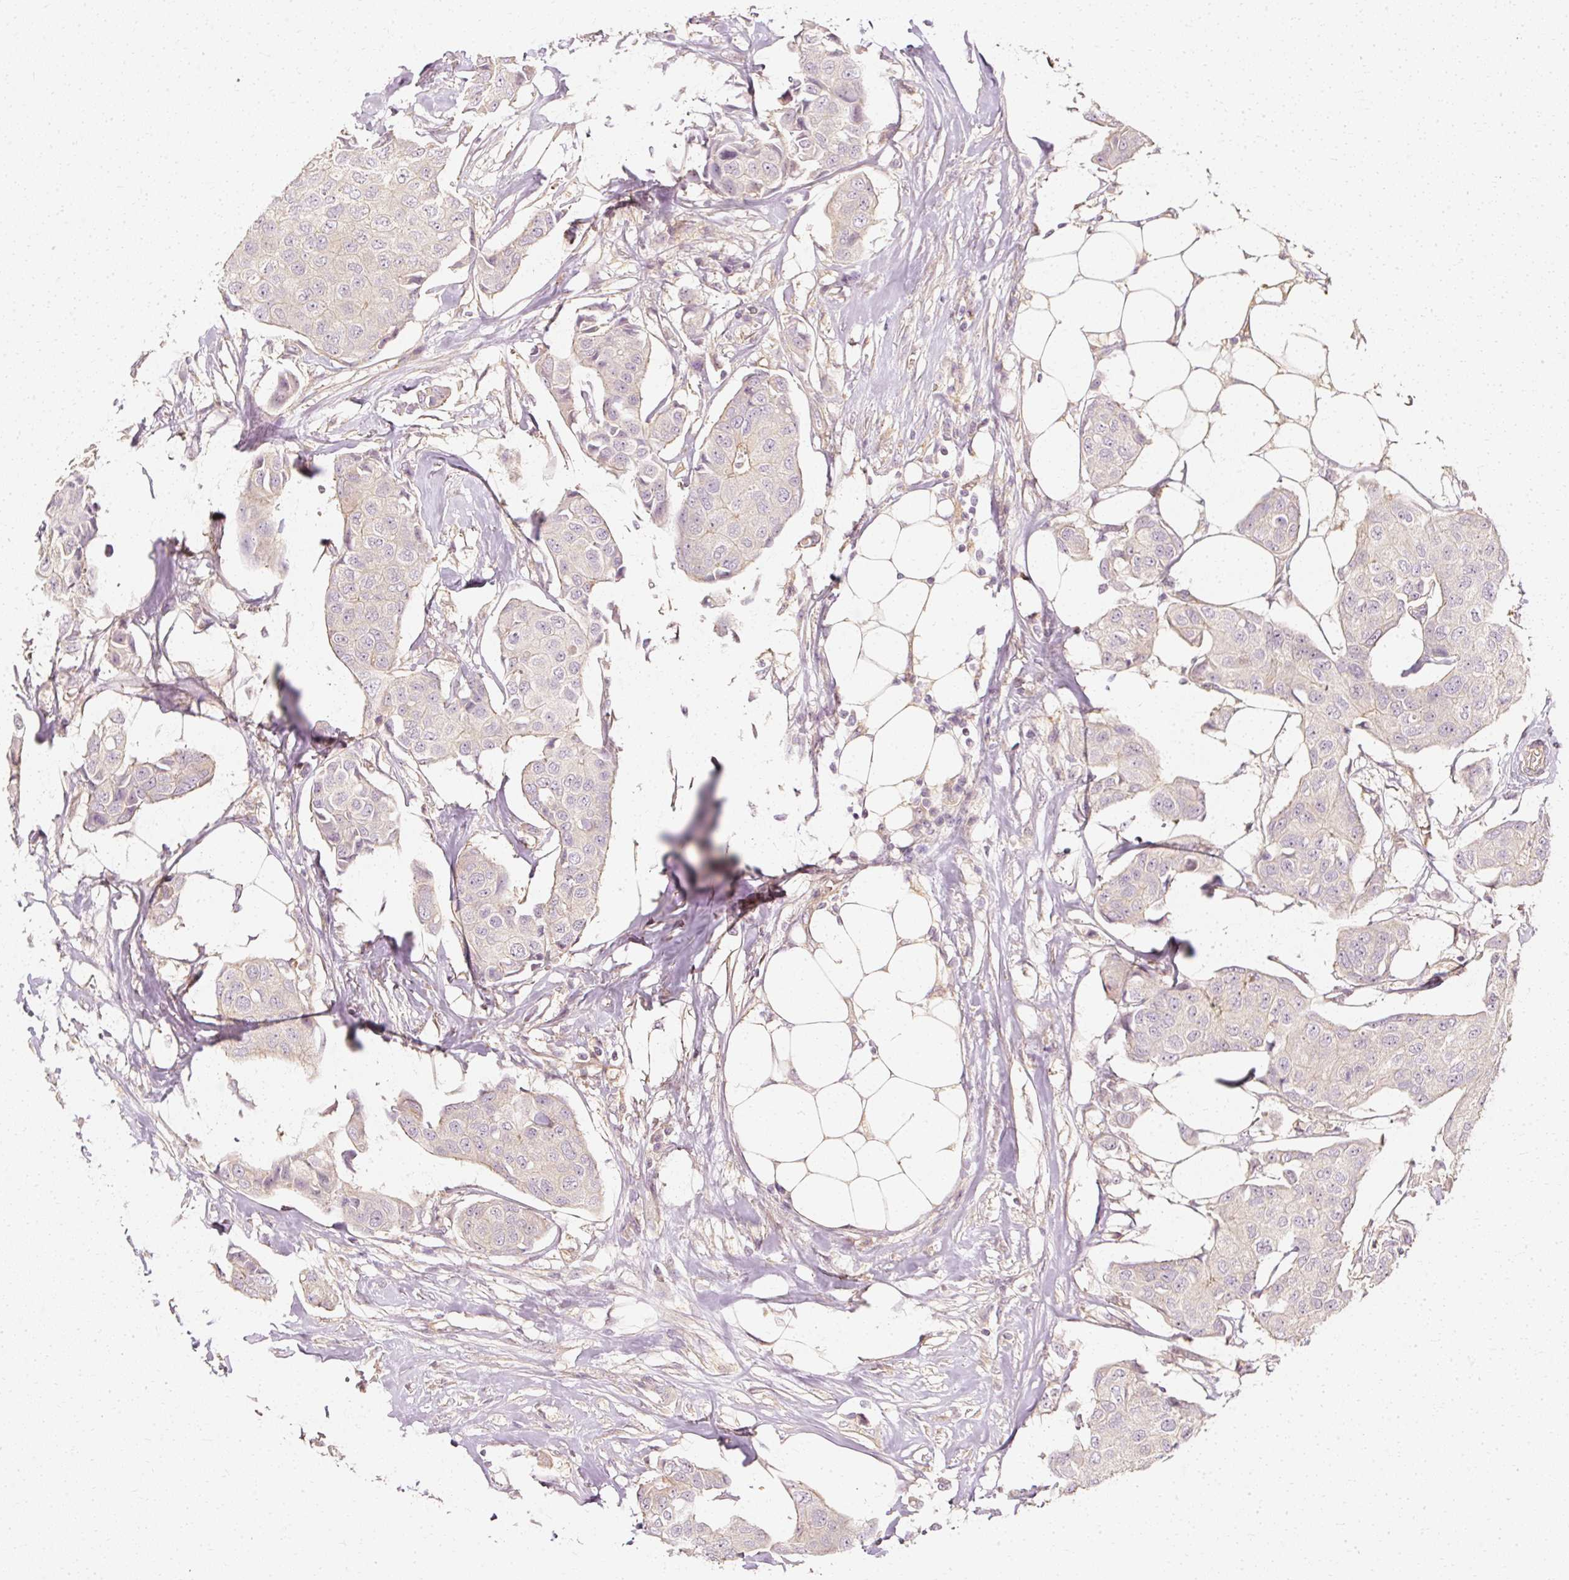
{"staining": {"intensity": "negative", "quantity": "none", "location": "none"}, "tissue": "breast cancer", "cell_type": "Tumor cells", "image_type": "cancer", "snomed": [{"axis": "morphology", "description": "Duct carcinoma"}, {"axis": "topography", "description": "Breast"}, {"axis": "topography", "description": "Lymph node"}], "caption": "Photomicrograph shows no protein expression in tumor cells of breast cancer (infiltrating ductal carcinoma) tissue. (DAB immunohistochemistry (IHC) with hematoxylin counter stain).", "gene": "GNAQ", "patient": {"sex": "female", "age": 80}}